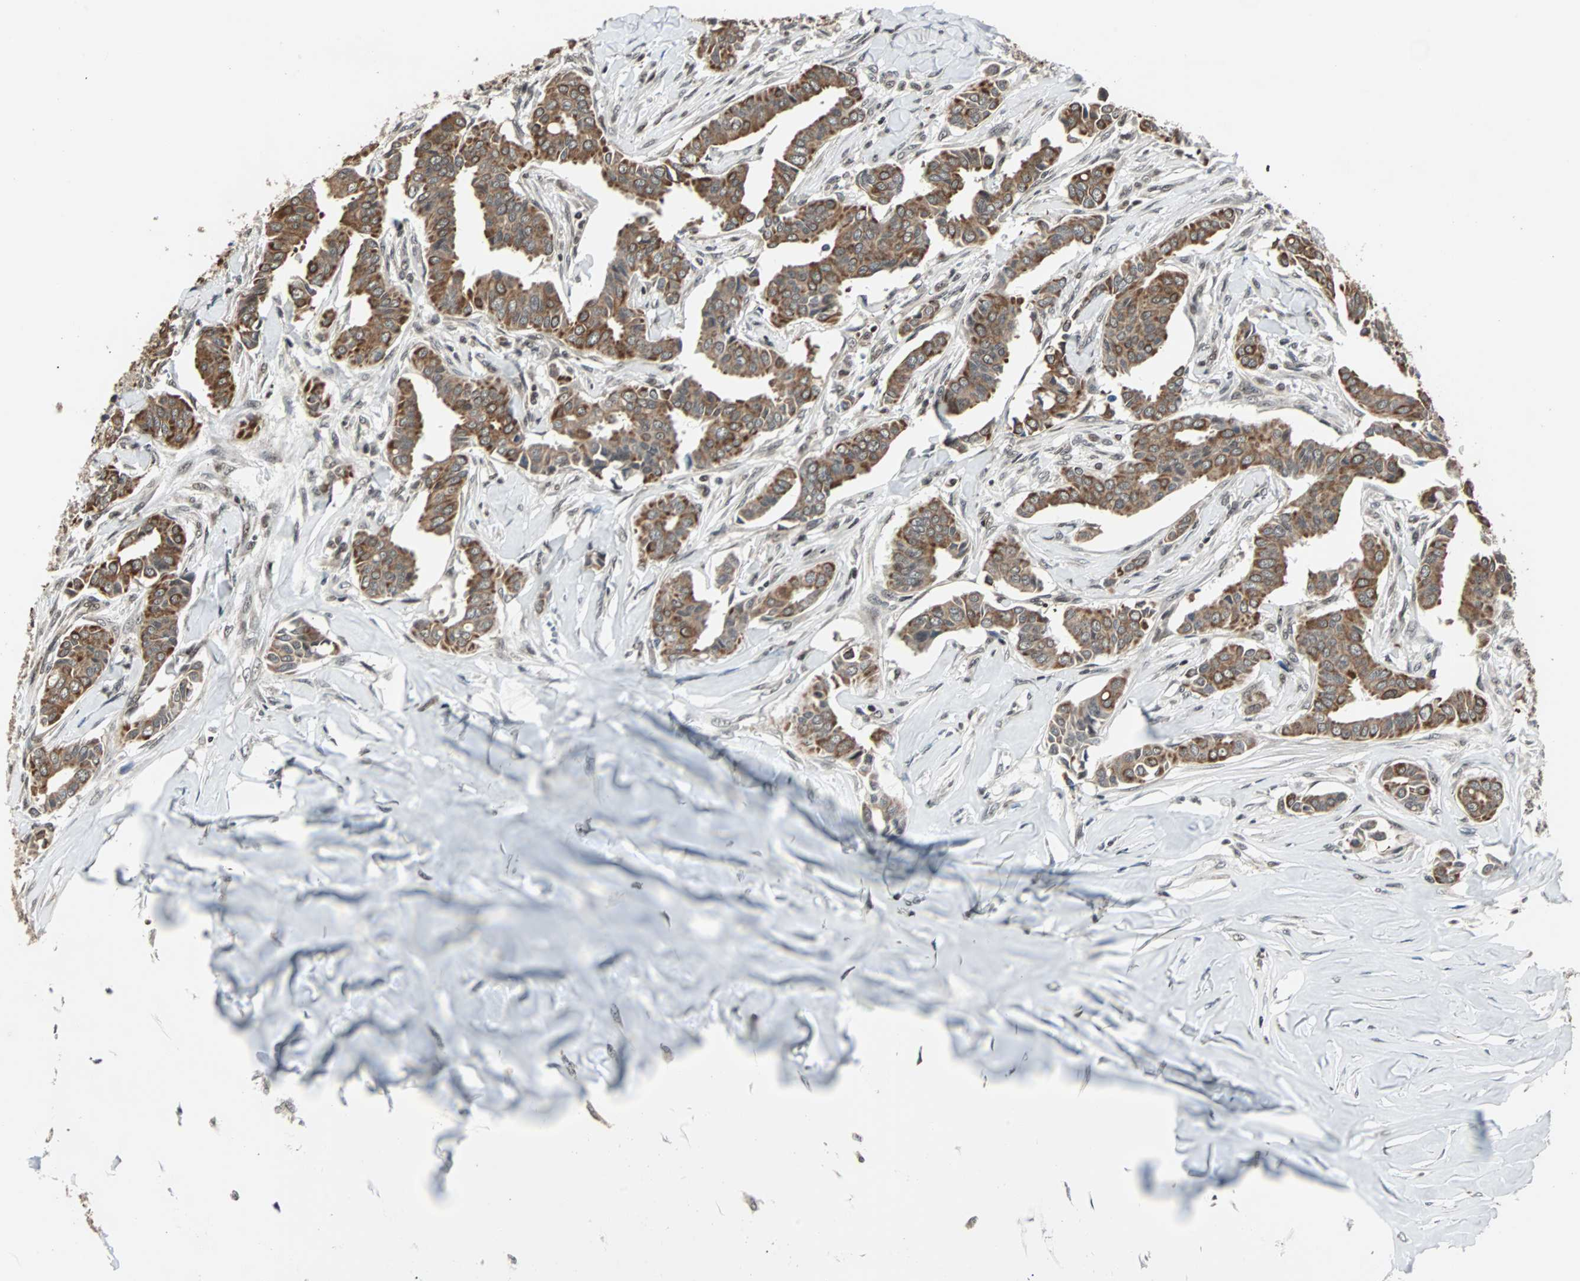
{"staining": {"intensity": "moderate", "quantity": ">75%", "location": "cytoplasmic/membranous"}, "tissue": "head and neck cancer", "cell_type": "Tumor cells", "image_type": "cancer", "snomed": [{"axis": "morphology", "description": "Adenocarcinoma, NOS"}, {"axis": "topography", "description": "Salivary gland"}, {"axis": "topography", "description": "Head-Neck"}], "caption": "Protein staining of head and neck cancer (adenocarcinoma) tissue reveals moderate cytoplasmic/membranous positivity in about >75% of tumor cells.", "gene": "TERF2IP", "patient": {"sex": "female", "age": 59}}